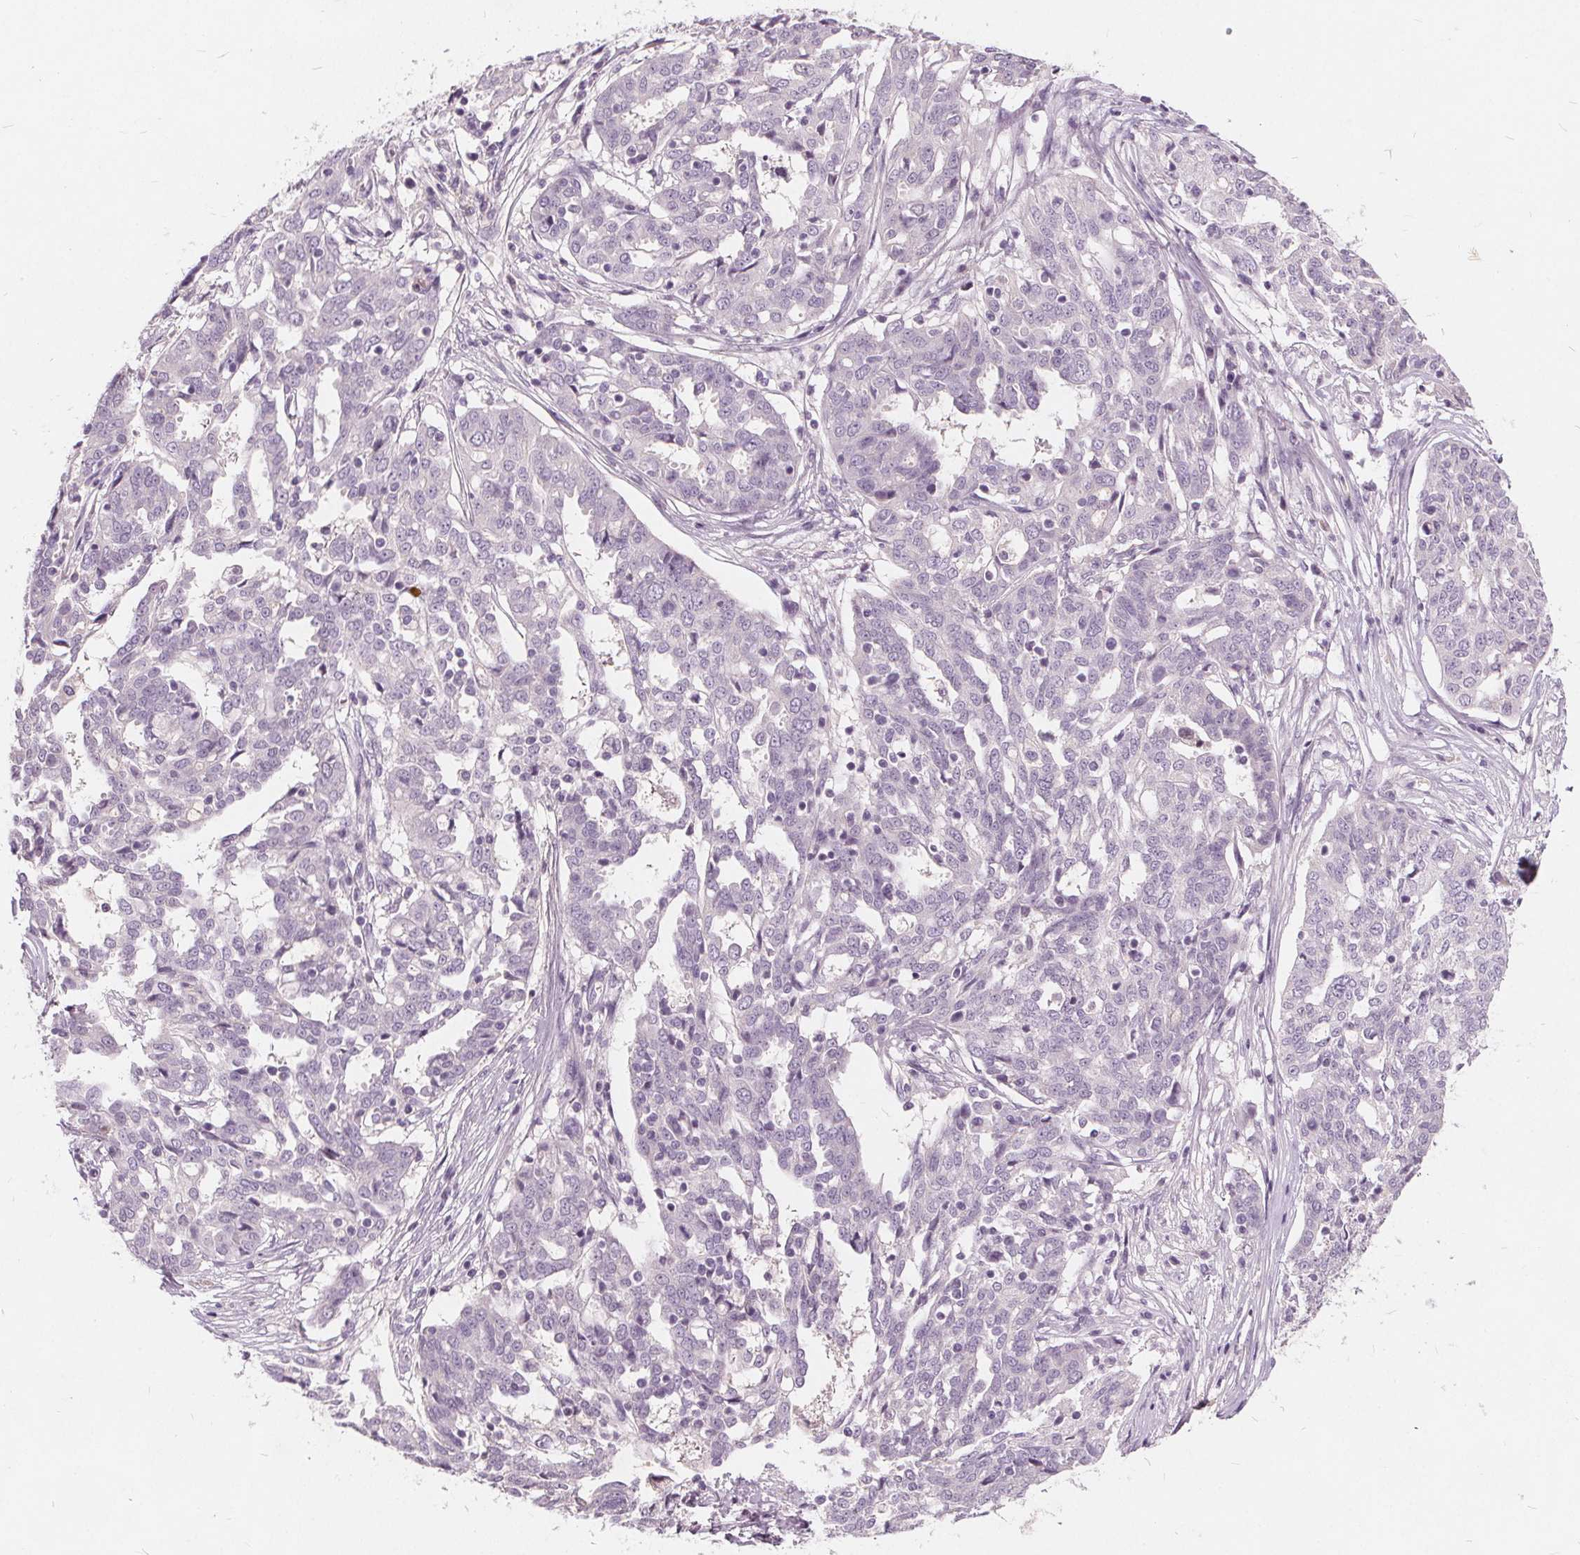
{"staining": {"intensity": "negative", "quantity": "none", "location": "none"}, "tissue": "ovarian cancer", "cell_type": "Tumor cells", "image_type": "cancer", "snomed": [{"axis": "morphology", "description": "Cystadenocarcinoma, serous, NOS"}, {"axis": "topography", "description": "Ovary"}], "caption": "A high-resolution image shows immunohistochemistry staining of ovarian cancer (serous cystadenocarcinoma), which displays no significant positivity in tumor cells. Brightfield microscopy of IHC stained with DAB (3,3'-diaminobenzidine) (brown) and hematoxylin (blue), captured at high magnification.", "gene": "PLA2G2E", "patient": {"sex": "female", "age": 67}}